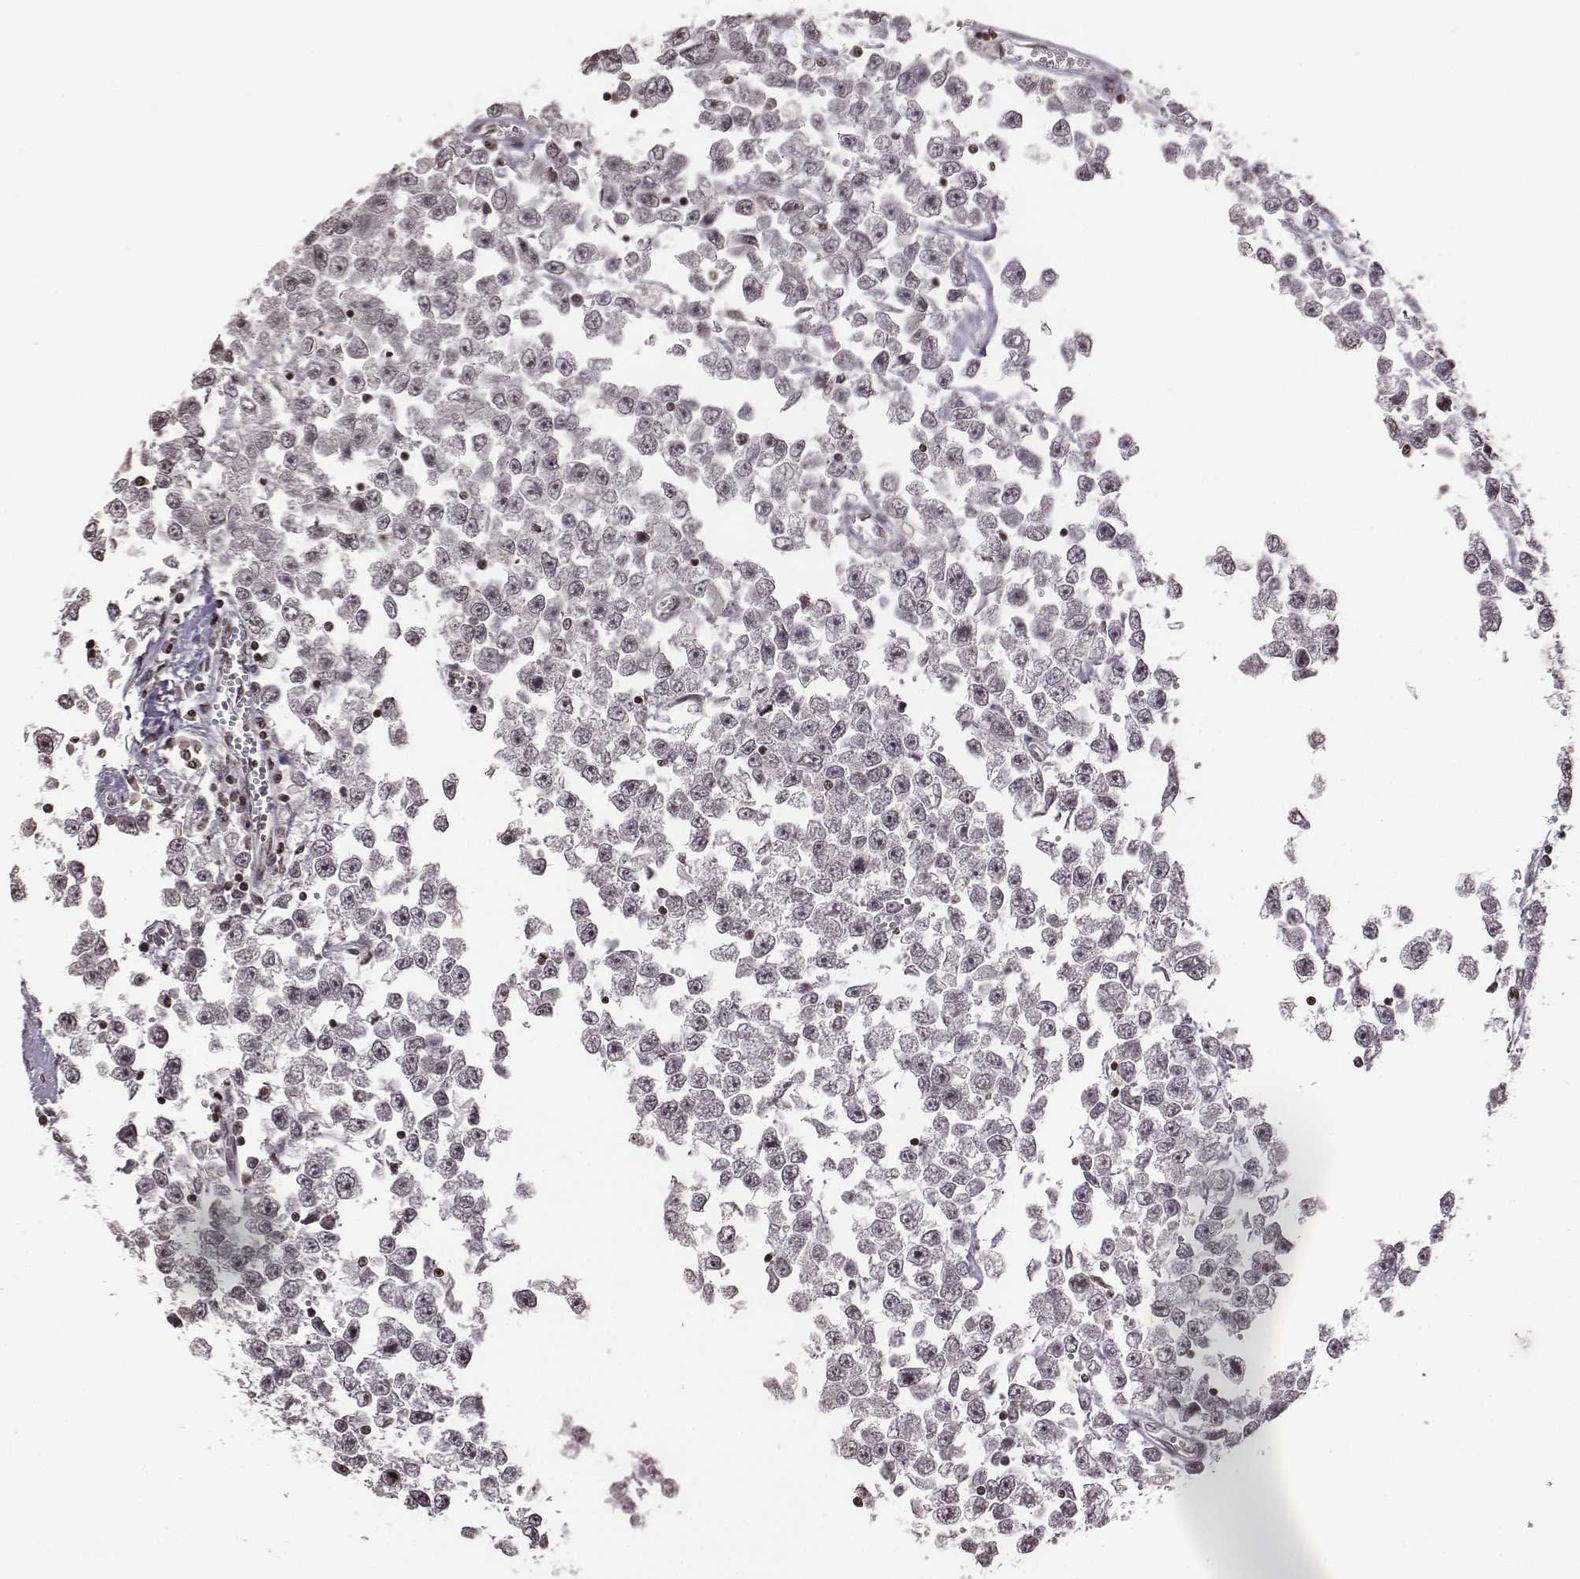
{"staining": {"intensity": "negative", "quantity": "none", "location": "none"}, "tissue": "testis cancer", "cell_type": "Tumor cells", "image_type": "cancer", "snomed": [{"axis": "morphology", "description": "Seminoma, NOS"}, {"axis": "topography", "description": "Testis"}], "caption": "High power microscopy micrograph of an immunohistochemistry (IHC) micrograph of testis cancer, revealing no significant expression in tumor cells.", "gene": "GRM4", "patient": {"sex": "male", "age": 34}}